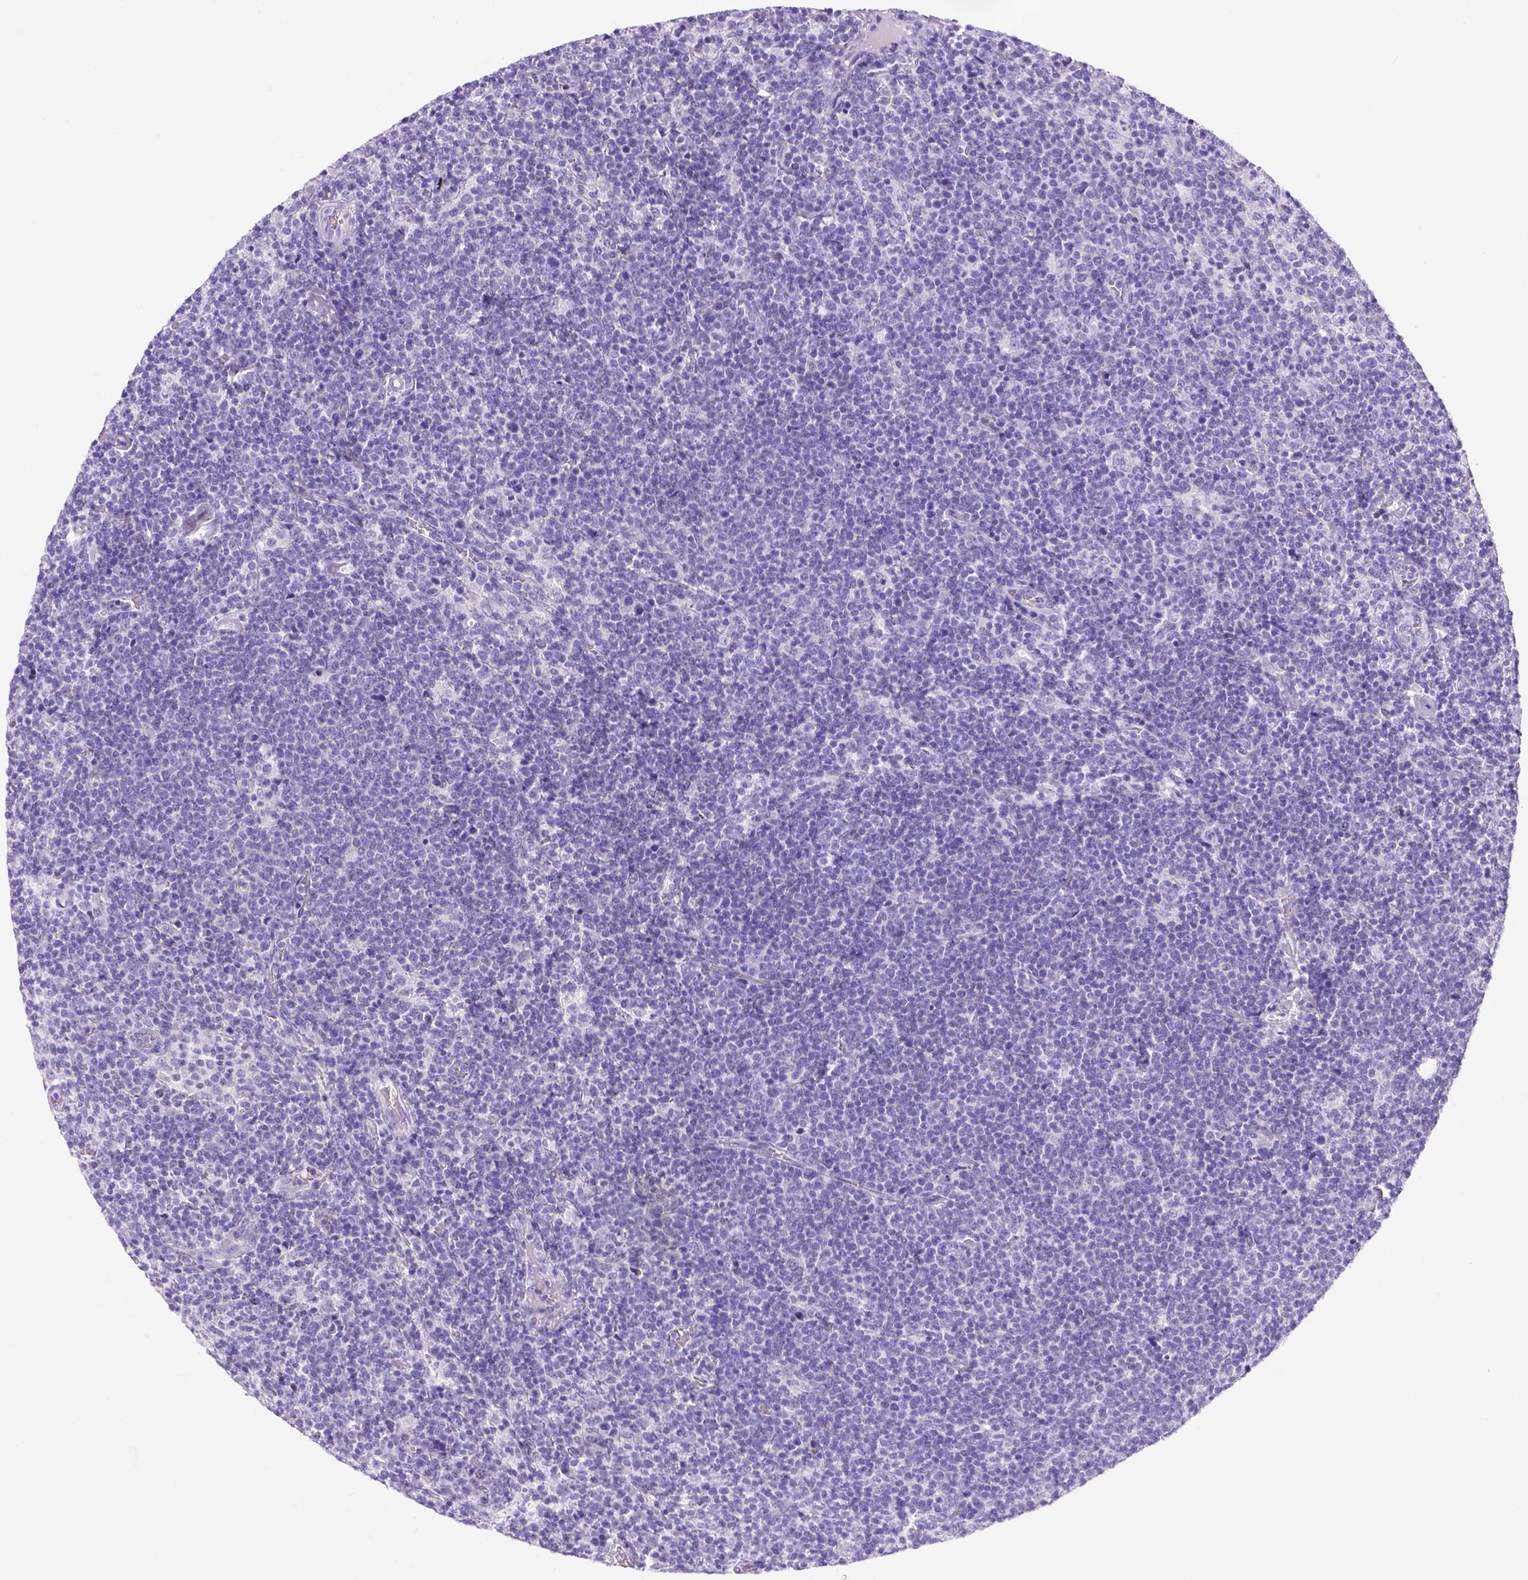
{"staining": {"intensity": "negative", "quantity": "none", "location": "none"}, "tissue": "lymphoma", "cell_type": "Tumor cells", "image_type": "cancer", "snomed": [{"axis": "morphology", "description": "Malignant lymphoma, non-Hodgkin's type, High grade"}, {"axis": "topography", "description": "Lymph node"}], "caption": "Immunohistochemistry of high-grade malignant lymphoma, non-Hodgkin's type reveals no expression in tumor cells. (DAB (3,3'-diaminobenzidine) IHC, high magnification).", "gene": "PHF7", "patient": {"sex": "male", "age": 61}}